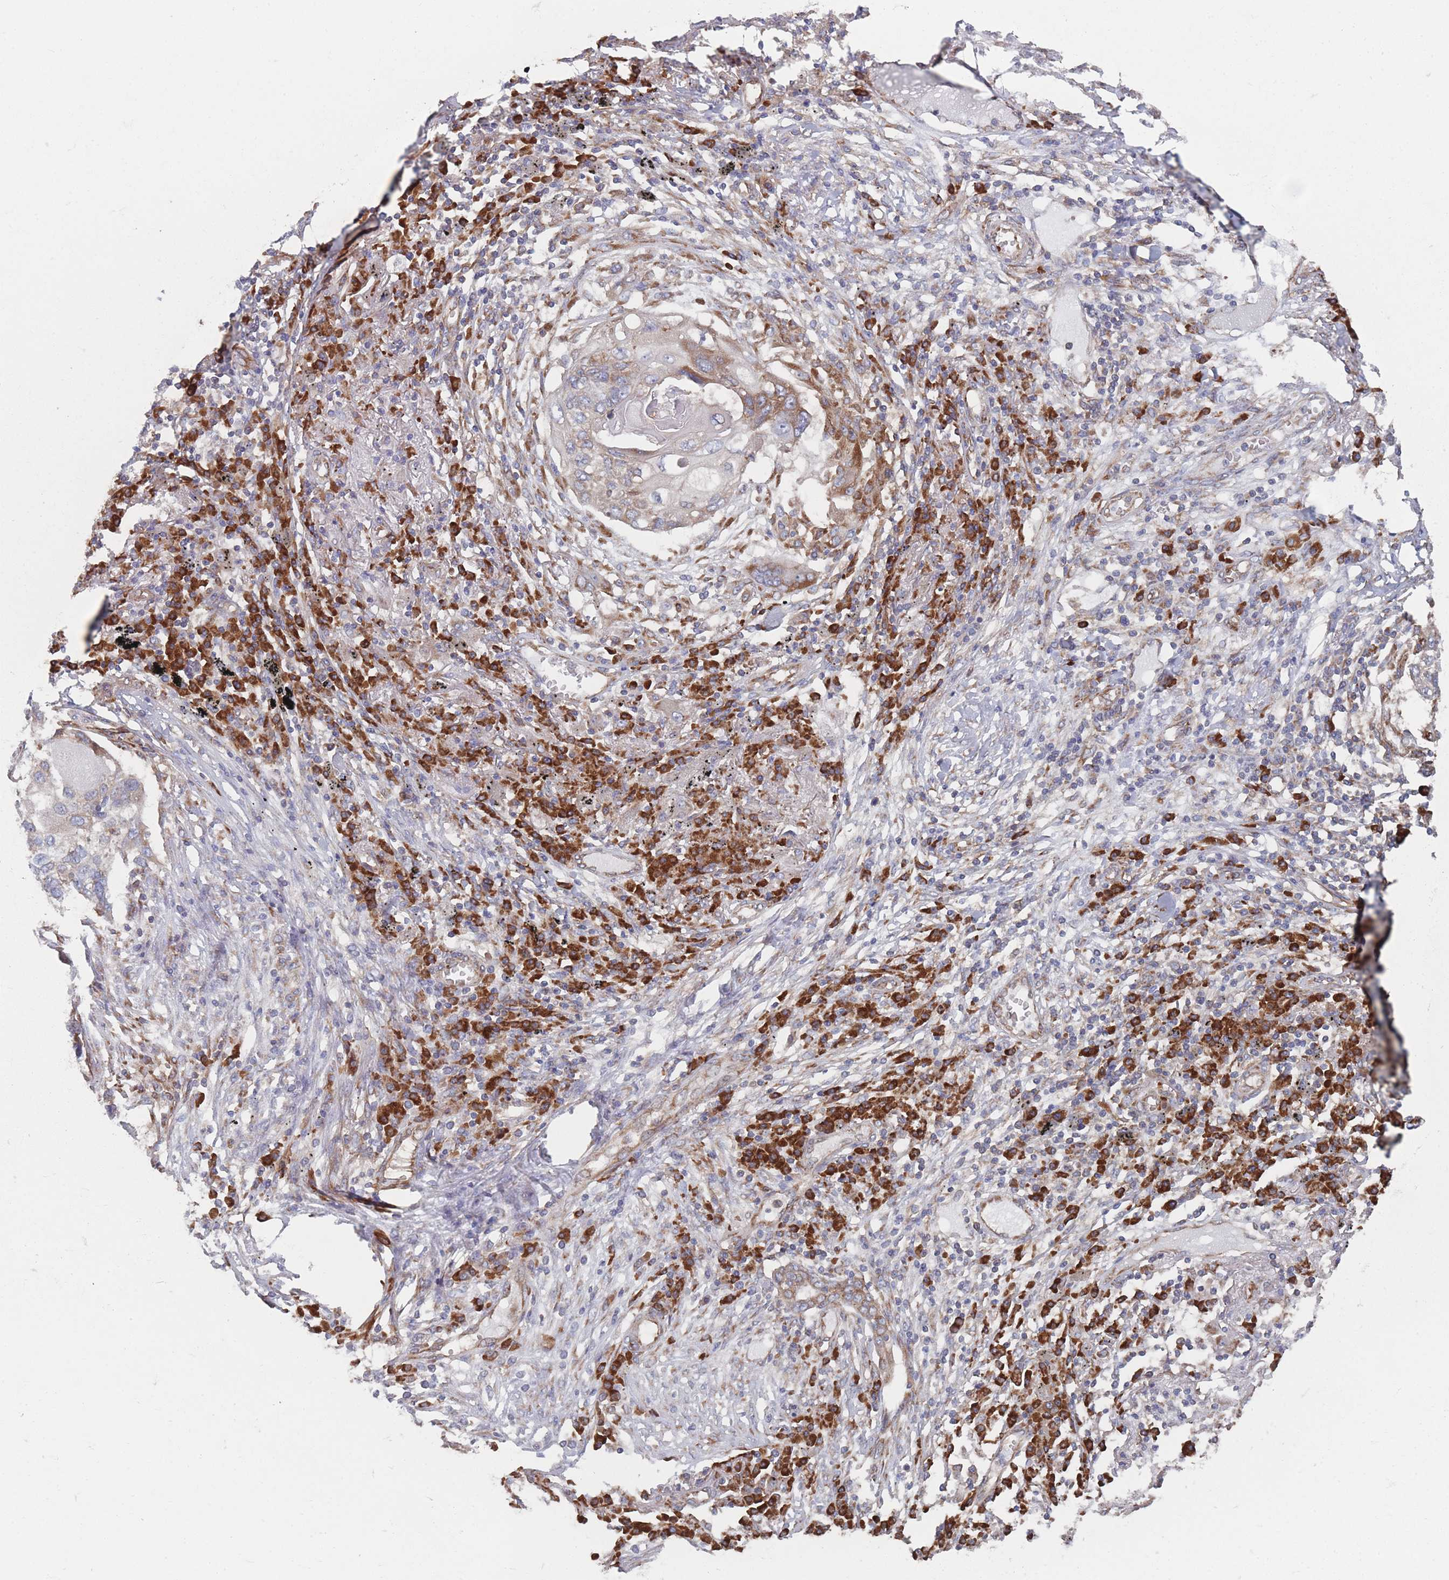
{"staining": {"intensity": "moderate", "quantity": "<25%", "location": "cytoplasmic/membranous"}, "tissue": "lung cancer", "cell_type": "Tumor cells", "image_type": "cancer", "snomed": [{"axis": "morphology", "description": "Squamous cell carcinoma, NOS"}, {"axis": "topography", "description": "Lung"}], "caption": "Lung cancer (squamous cell carcinoma) stained with a brown dye displays moderate cytoplasmic/membranous positive staining in about <25% of tumor cells.", "gene": "EEF1B2", "patient": {"sex": "female", "age": 63}}